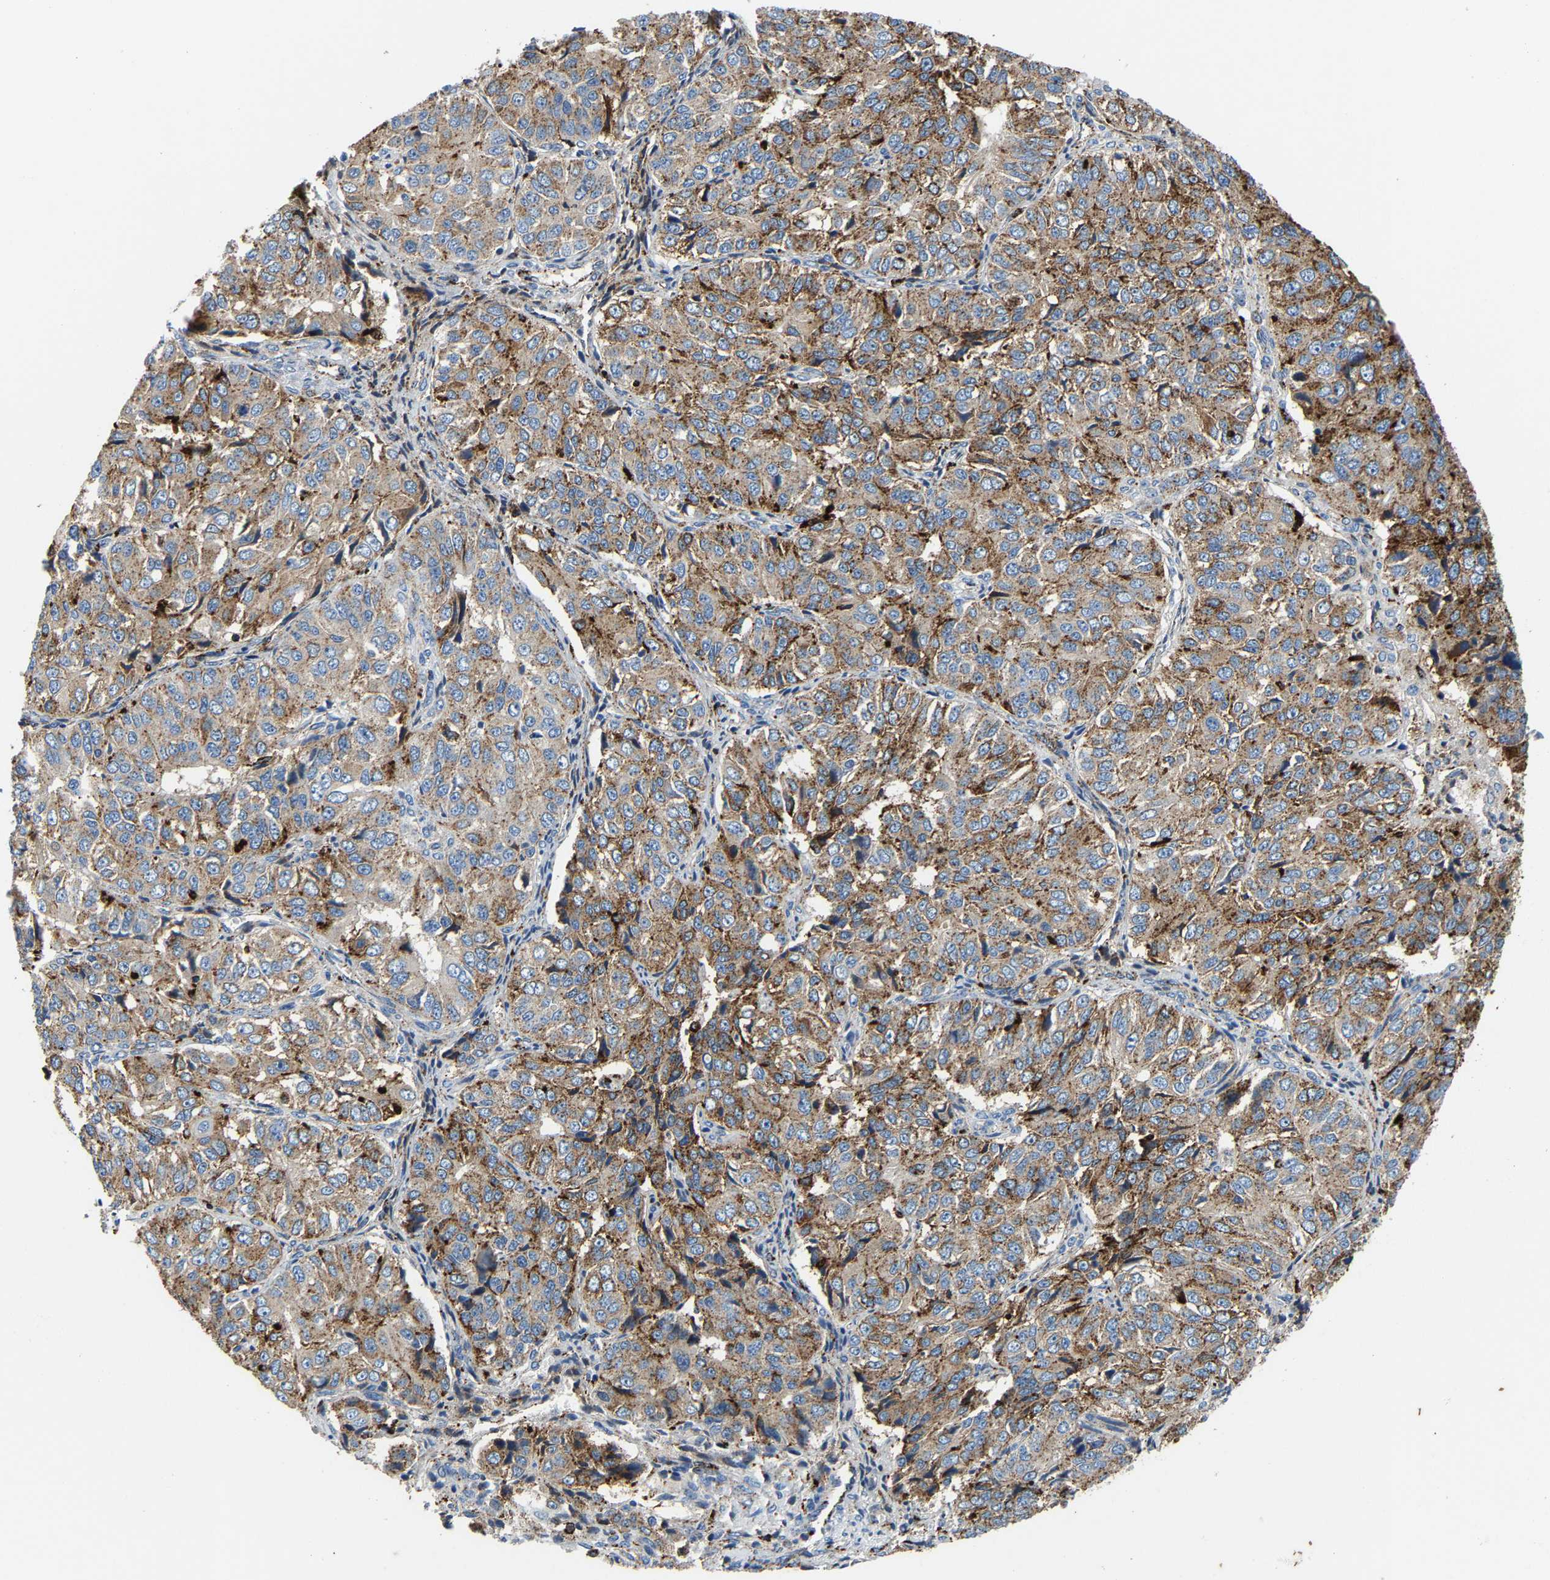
{"staining": {"intensity": "moderate", "quantity": "25%-75%", "location": "cytoplasmic/membranous"}, "tissue": "ovarian cancer", "cell_type": "Tumor cells", "image_type": "cancer", "snomed": [{"axis": "morphology", "description": "Carcinoma, endometroid"}, {"axis": "topography", "description": "Ovary"}], "caption": "Brown immunohistochemical staining in human ovarian endometroid carcinoma displays moderate cytoplasmic/membranous staining in about 25%-75% of tumor cells.", "gene": "DPP7", "patient": {"sex": "female", "age": 51}}